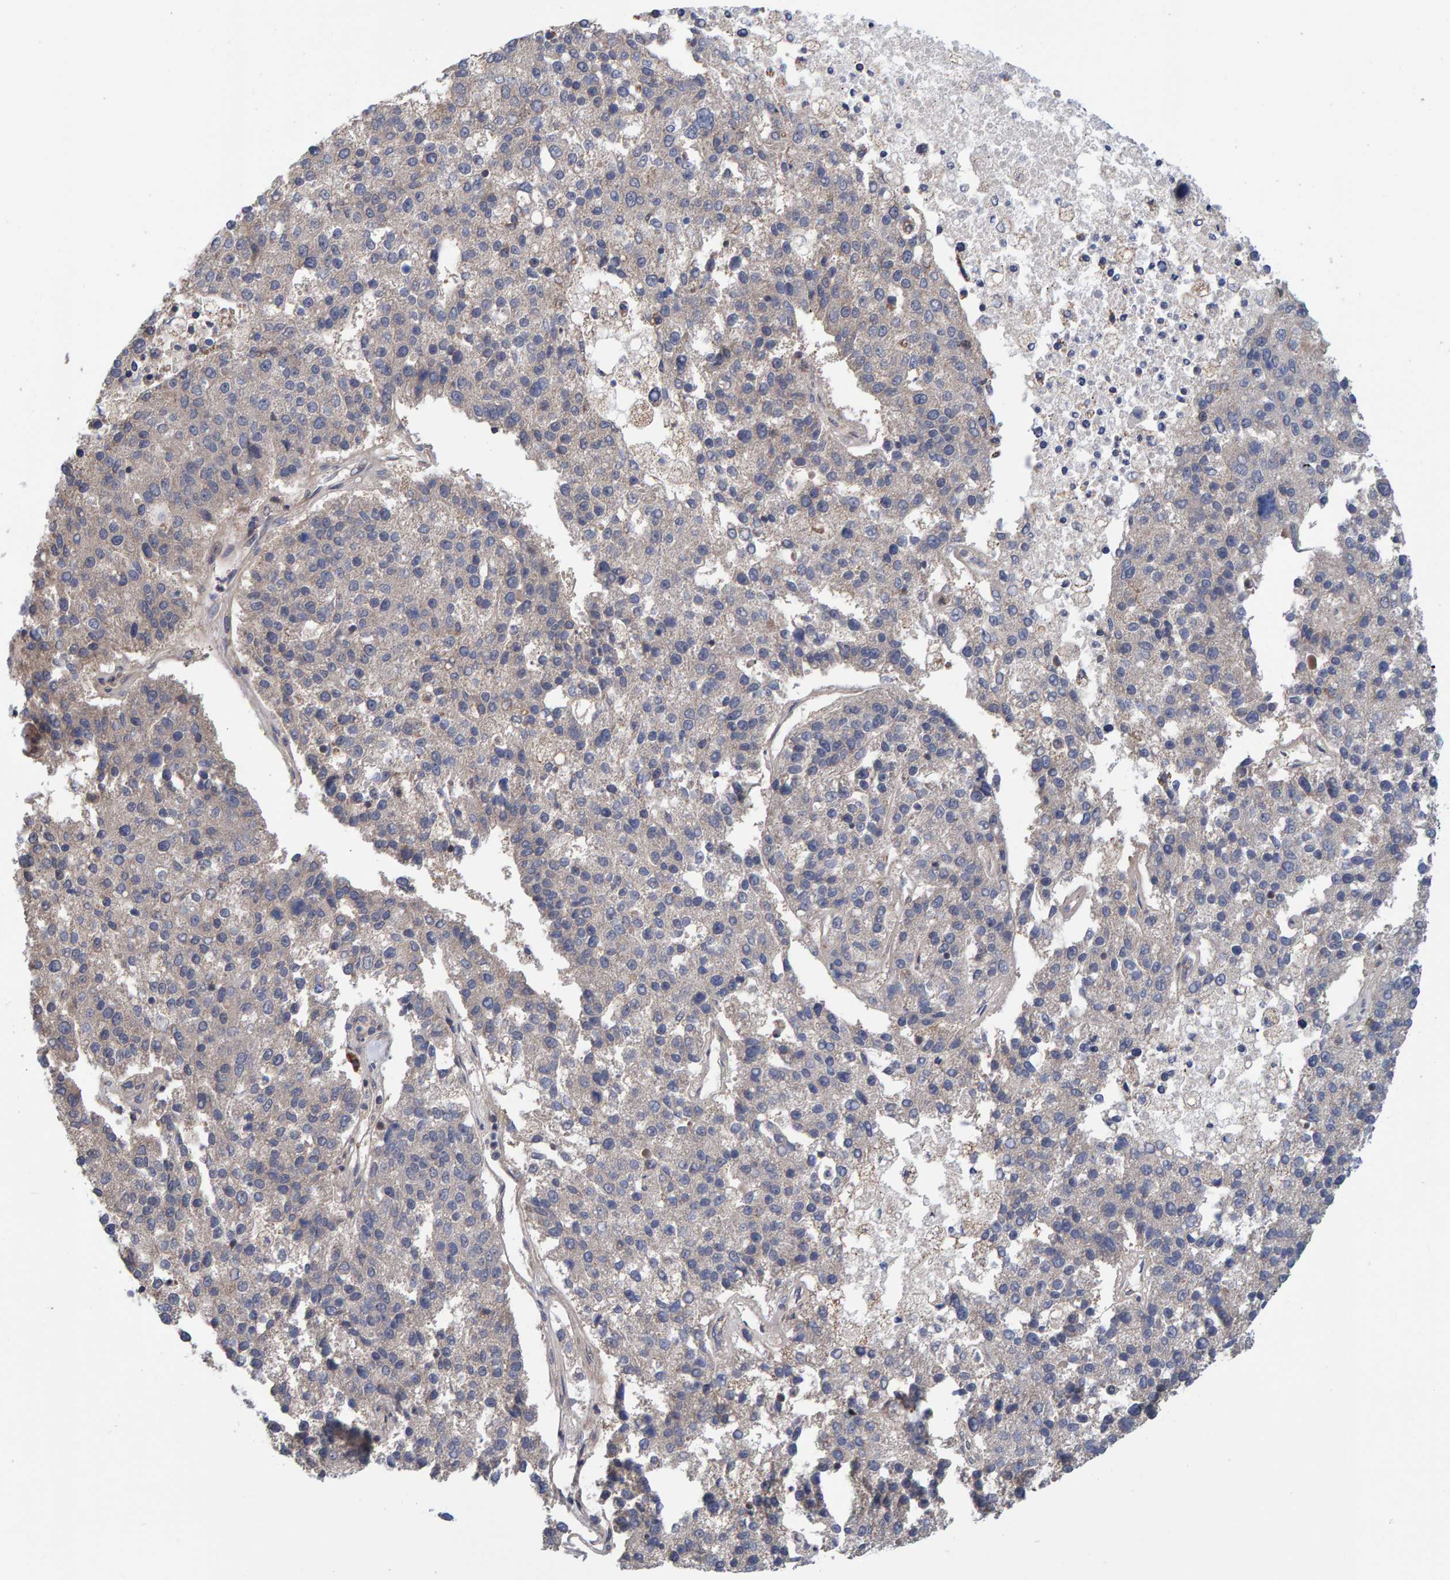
{"staining": {"intensity": "negative", "quantity": "none", "location": "none"}, "tissue": "pancreatic cancer", "cell_type": "Tumor cells", "image_type": "cancer", "snomed": [{"axis": "morphology", "description": "Adenocarcinoma, NOS"}, {"axis": "topography", "description": "Pancreas"}], "caption": "Immunohistochemistry (IHC) micrograph of neoplastic tissue: pancreatic cancer stained with DAB displays no significant protein staining in tumor cells.", "gene": "SCRN2", "patient": {"sex": "female", "age": 61}}